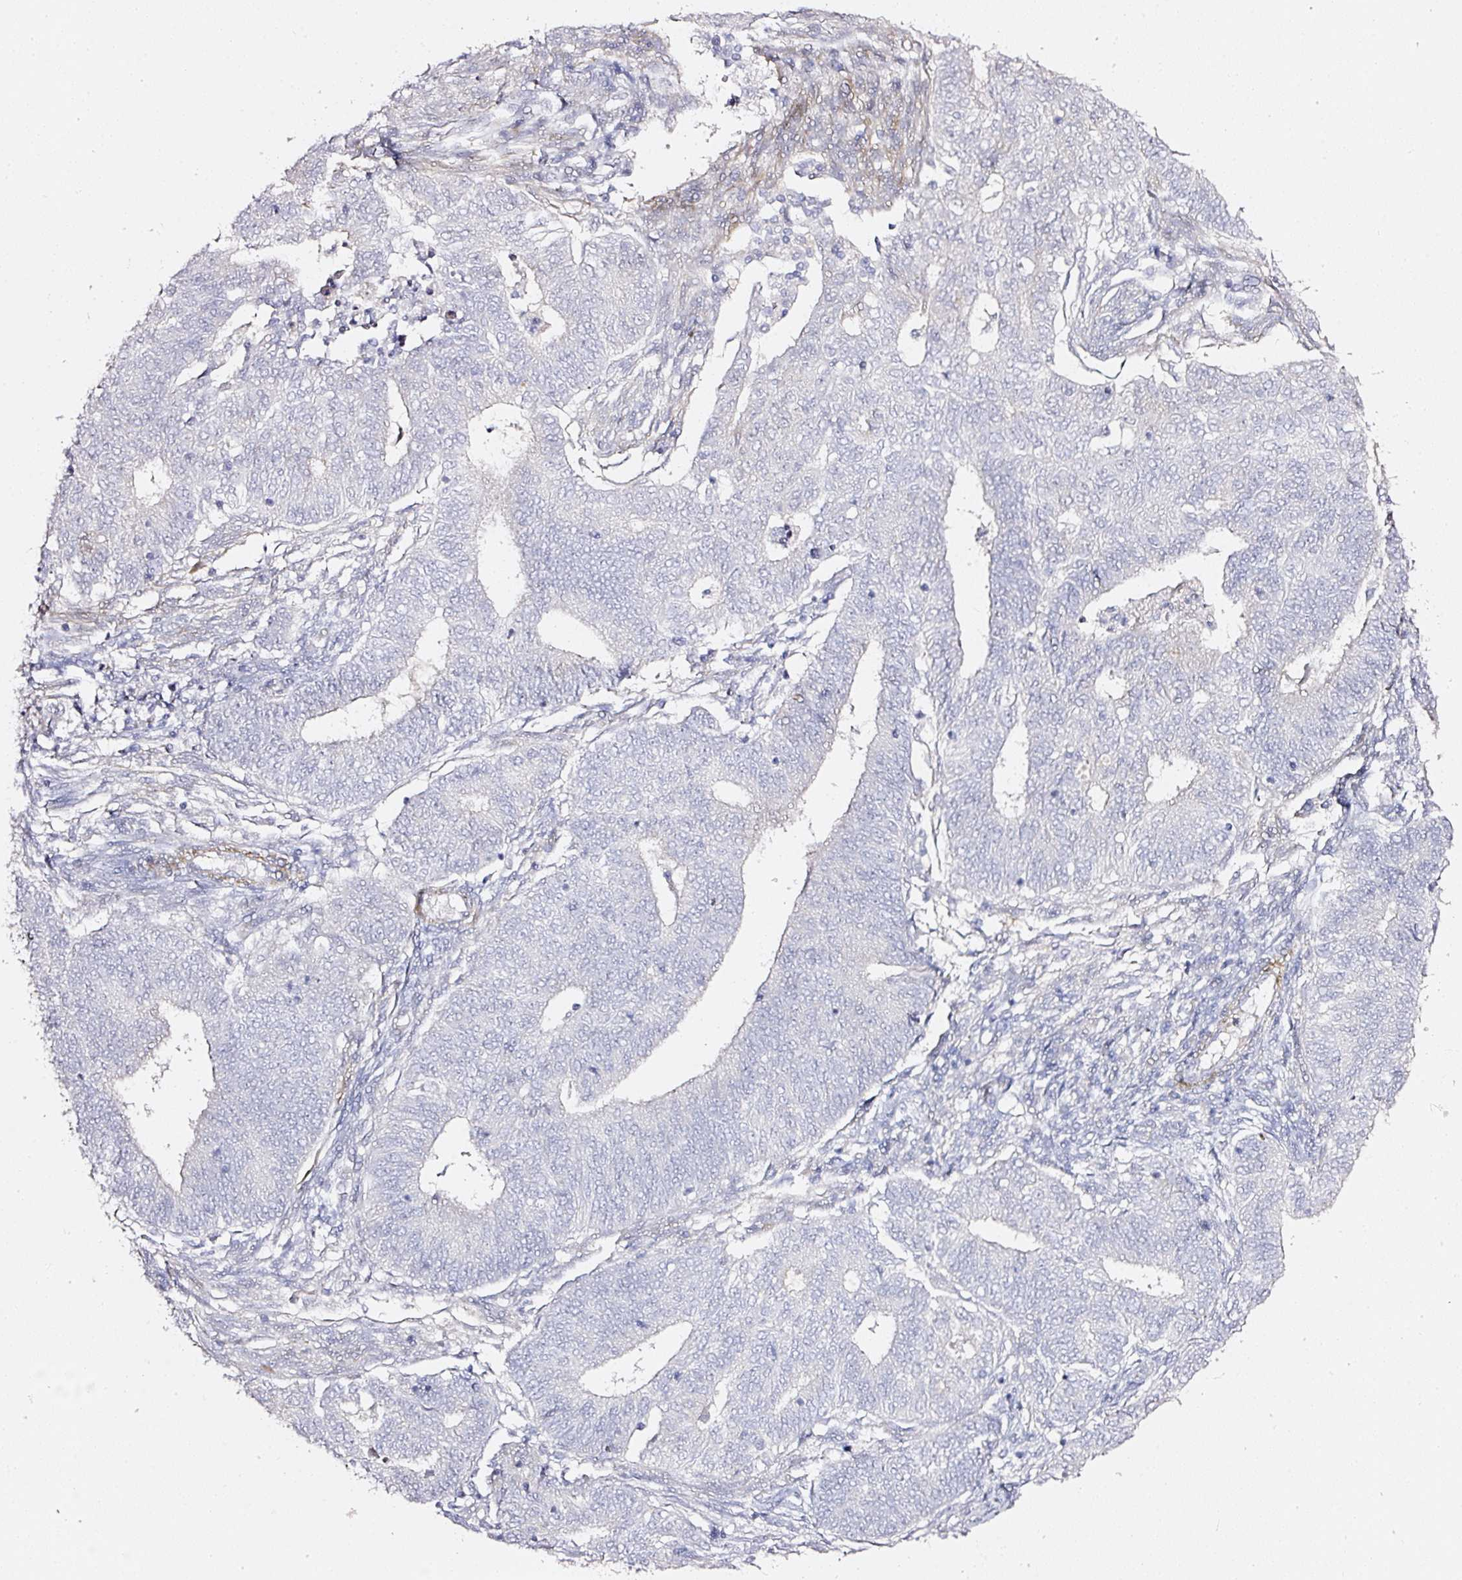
{"staining": {"intensity": "negative", "quantity": "none", "location": "none"}, "tissue": "endometrial cancer", "cell_type": "Tumor cells", "image_type": "cancer", "snomed": [{"axis": "morphology", "description": "Adenocarcinoma, NOS"}, {"axis": "topography", "description": "Endometrium"}], "caption": "Tumor cells are negative for brown protein staining in endometrial cancer.", "gene": "TOGARAM1", "patient": {"sex": "female", "age": 62}}